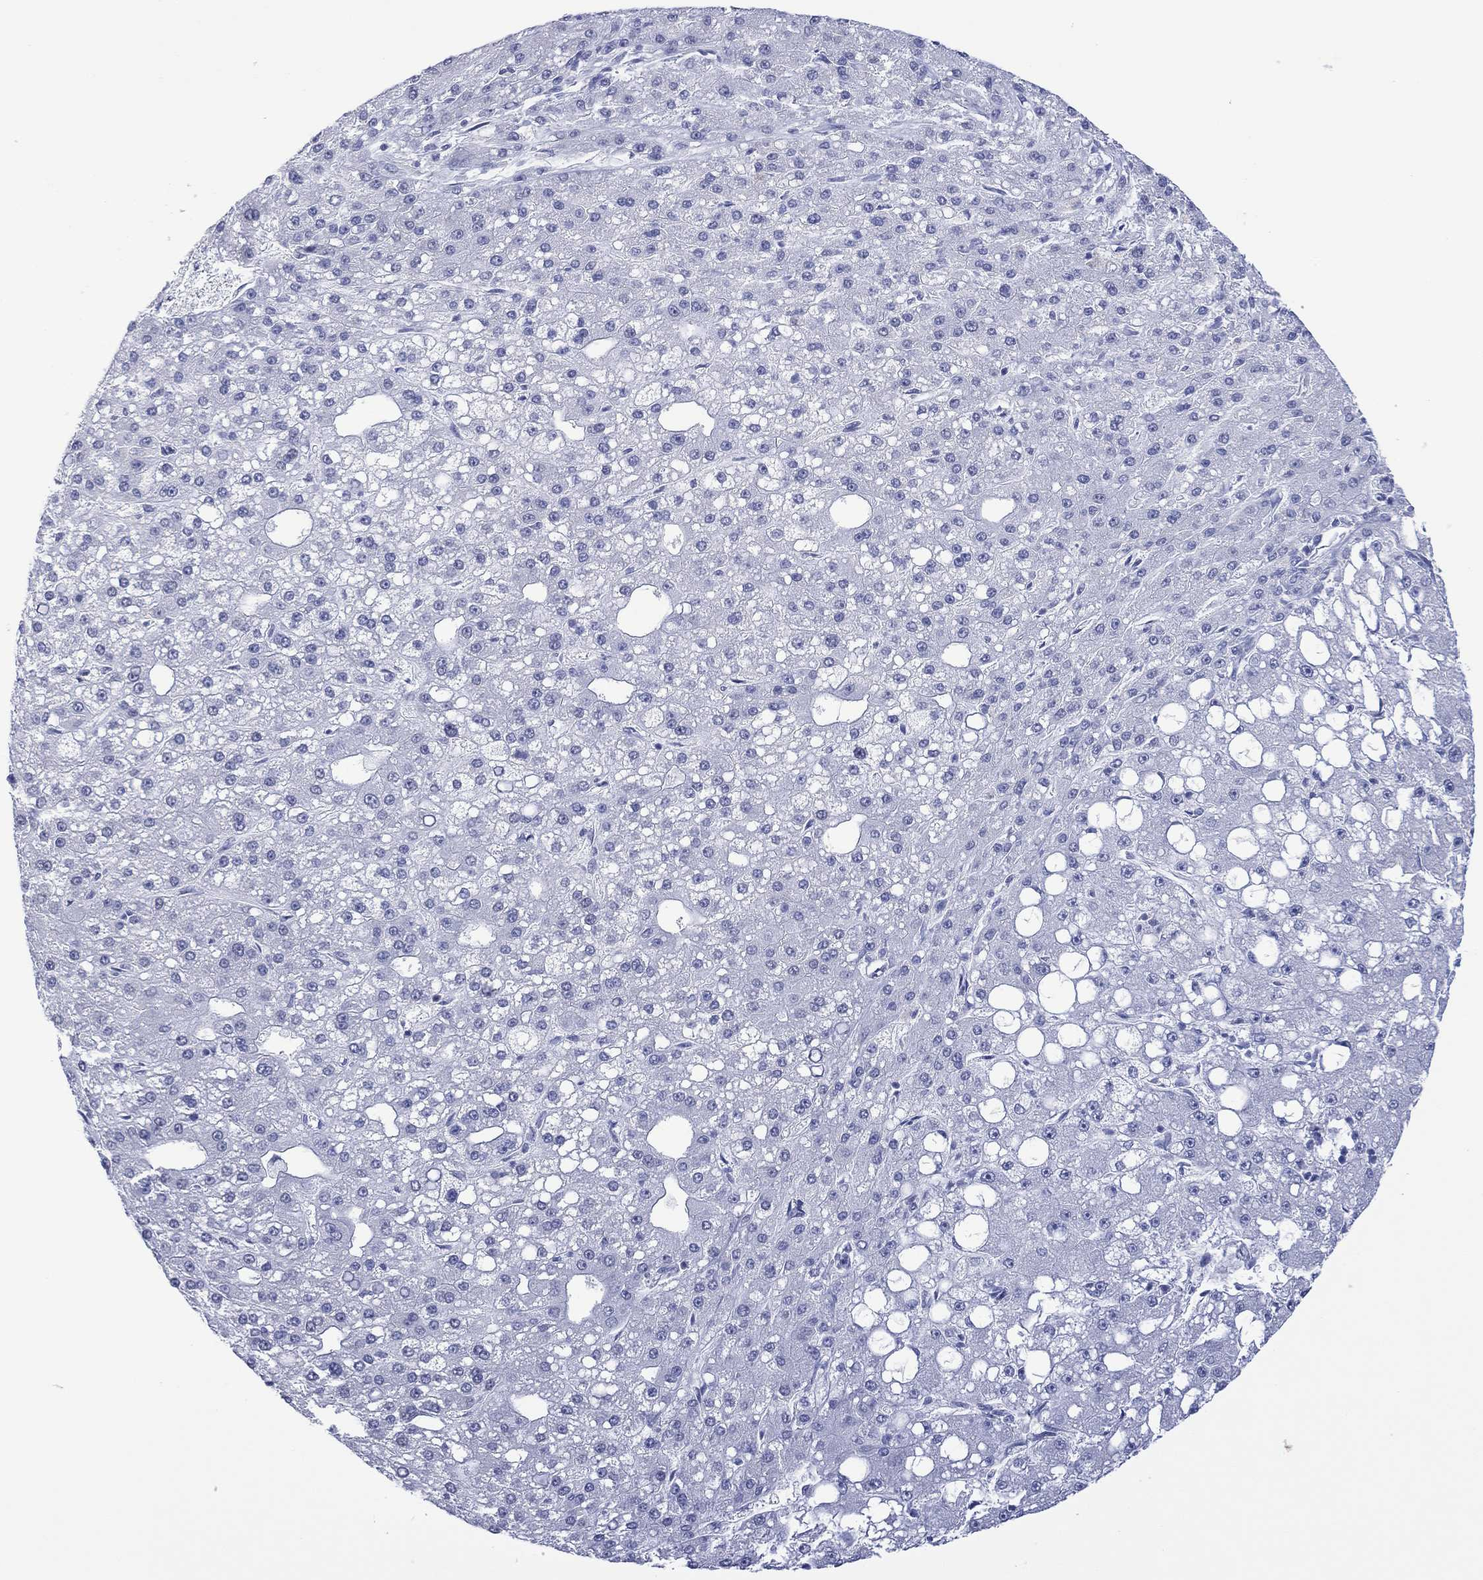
{"staining": {"intensity": "negative", "quantity": "none", "location": "none"}, "tissue": "liver cancer", "cell_type": "Tumor cells", "image_type": "cancer", "snomed": [{"axis": "morphology", "description": "Carcinoma, Hepatocellular, NOS"}, {"axis": "topography", "description": "Liver"}], "caption": "This is an immunohistochemistry (IHC) image of liver cancer (hepatocellular carcinoma). There is no positivity in tumor cells.", "gene": "UTF1", "patient": {"sex": "male", "age": 67}}